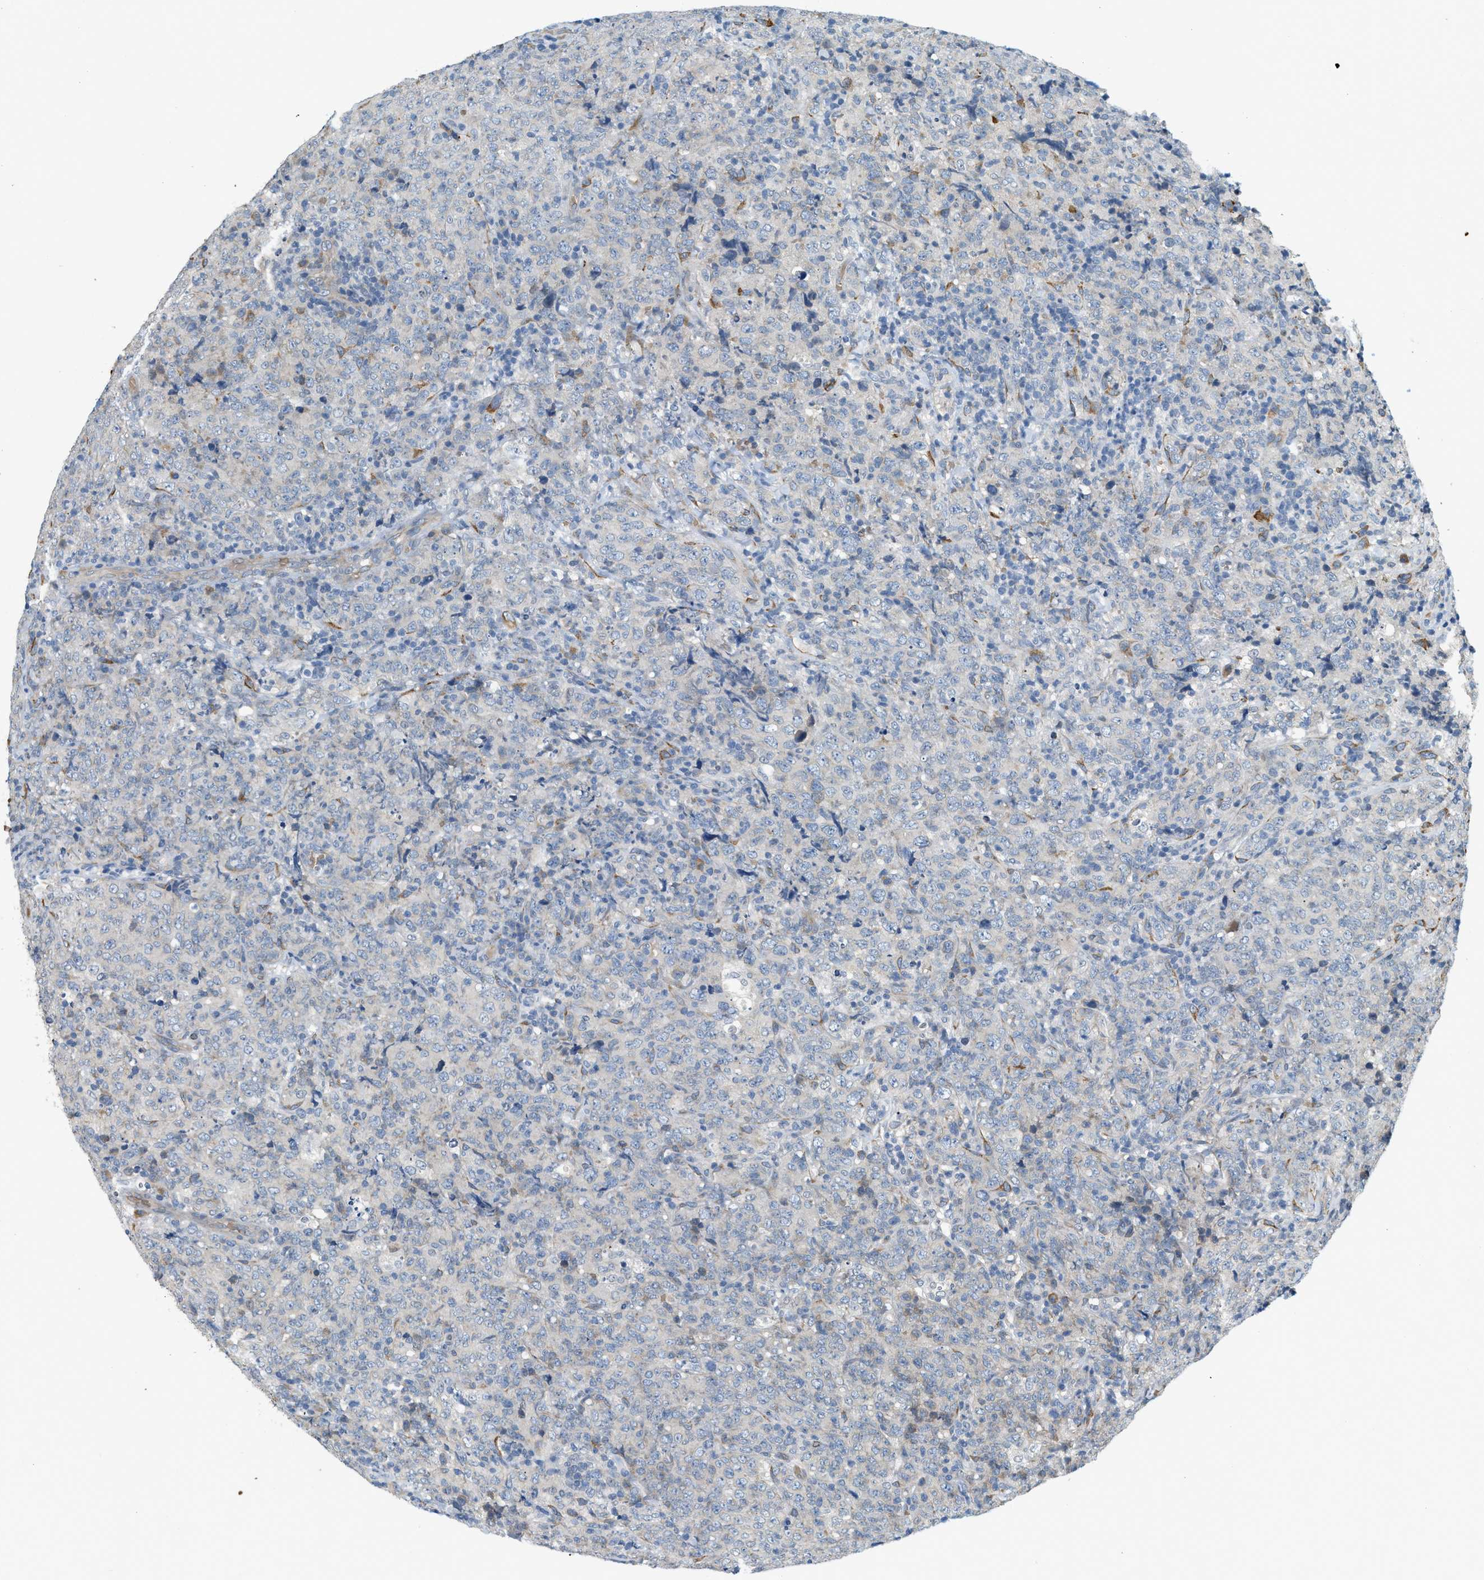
{"staining": {"intensity": "negative", "quantity": "none", "location": "none"}, "tissue": "lymphoma", "cell_type": "Tumor cells", "image_type": "cancer", "snomed": [{"axis": "morphology", "description": "Malignant lymphoma, non-Hodgkin's type, High grade"}, {"axis": "topography", "description": "Tonsil"}], "caption": "A histopathology image of human malignant lymphoma, non-Hodgkin's type (high-grade) is negative for staining in tumor cells.", "gene": "CYTH2", "patient": {"sex": "female", "age": 36}}